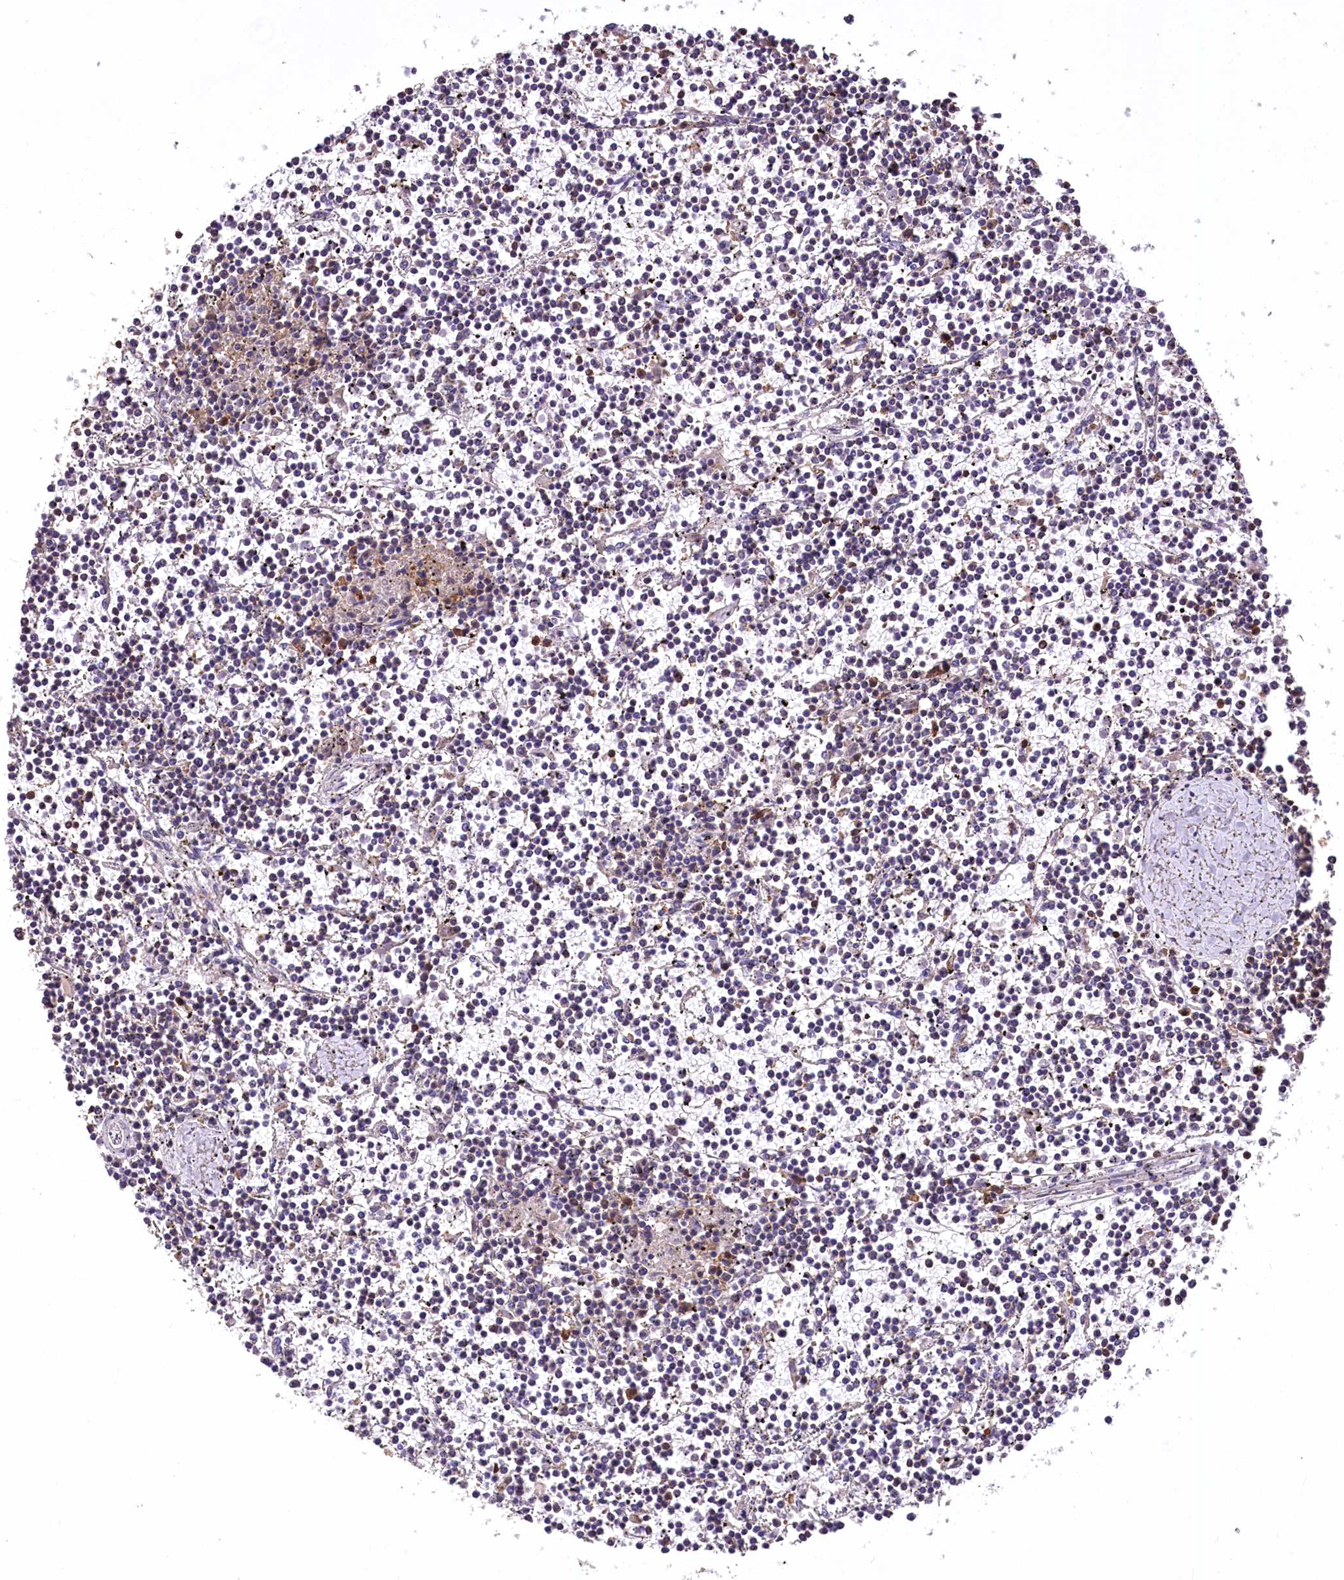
{"staining": {"intensity": "negative", "quantity": "none", "location": "none"}, "tissue": "lymphoma", "cell_type": "Tumor cells", "image_type": "cancer", "snomed": [{"axis": "morphology", "description": "Malignant lymphoma, non-Hodgkin's type, Low grade"}, {"axis": "topography", "description": "Spleen"}], "caption": "A histopathology image of lymphoma stained for a protein shows no brown staining in tumor cells.", "gene": "DPP3", "patient": {"sex": "female", "age": 19}}